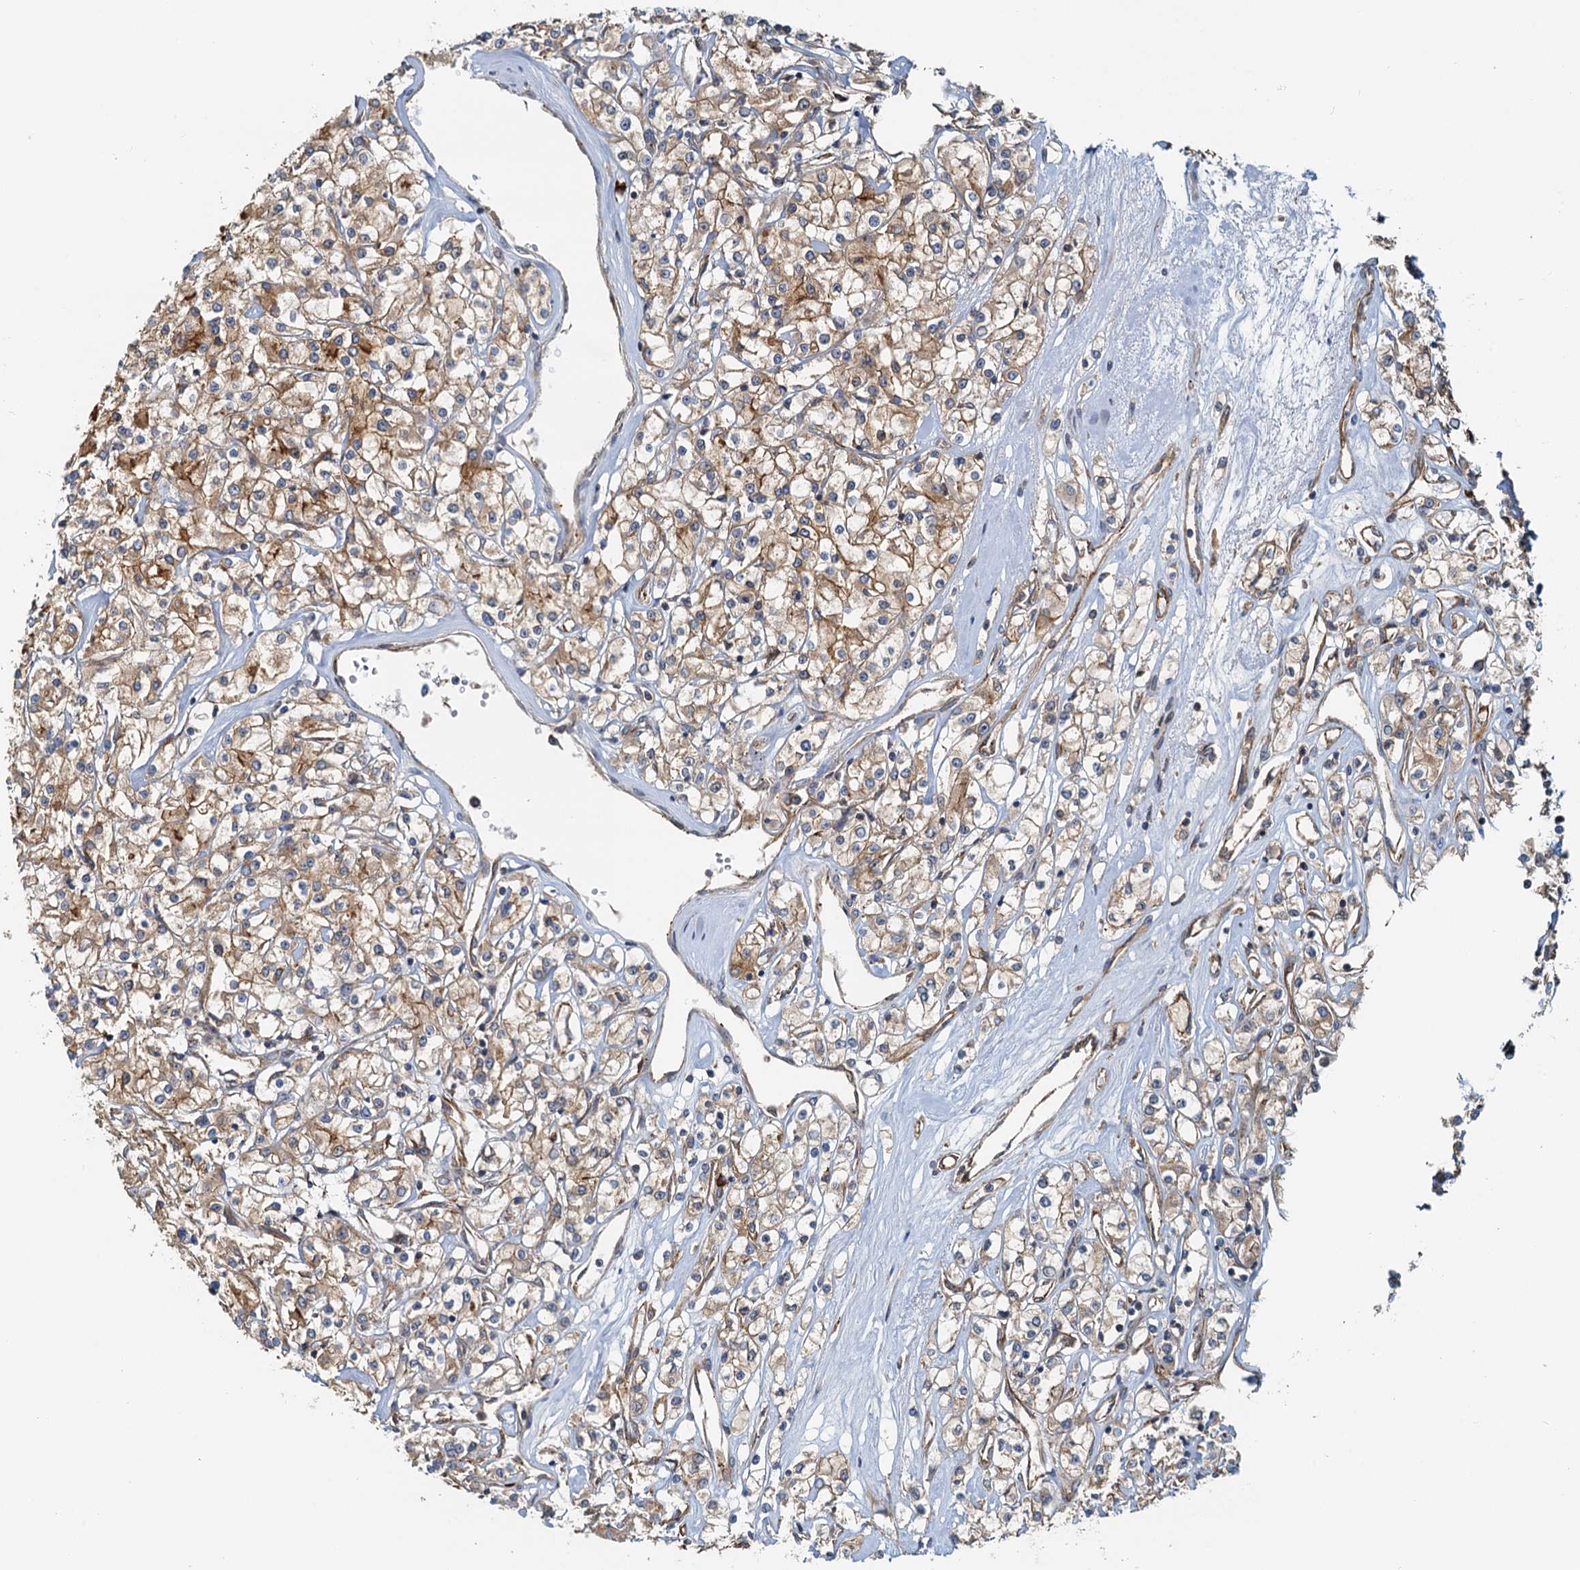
{"staining": {"intensity": "moderate", "quantity": "25%-75%", "location": "cytoplasmic/membranous"}, "tissue": "renal cancer", "cell_type": "Tumor cells", "image_type": "cancer", "snomed": [{"axis": "morphology", "description": "Adenocarcinoma, NOS"}, {"axis": "topography", "description": "Kidney"}], "caption": "Immunohistochemistry image of neoplastic tissue: human renal adenocarcinoma stained using immunohistochemistry (IHC) displays medium levels of moderate protein expression localized specifically in the cytoplasmic/membranous of tumor cells, appearing as a cytoplasmic/membranous brown color.", "gene": "NIPAL3", "patient": {"sex": "female", "age": 59}}